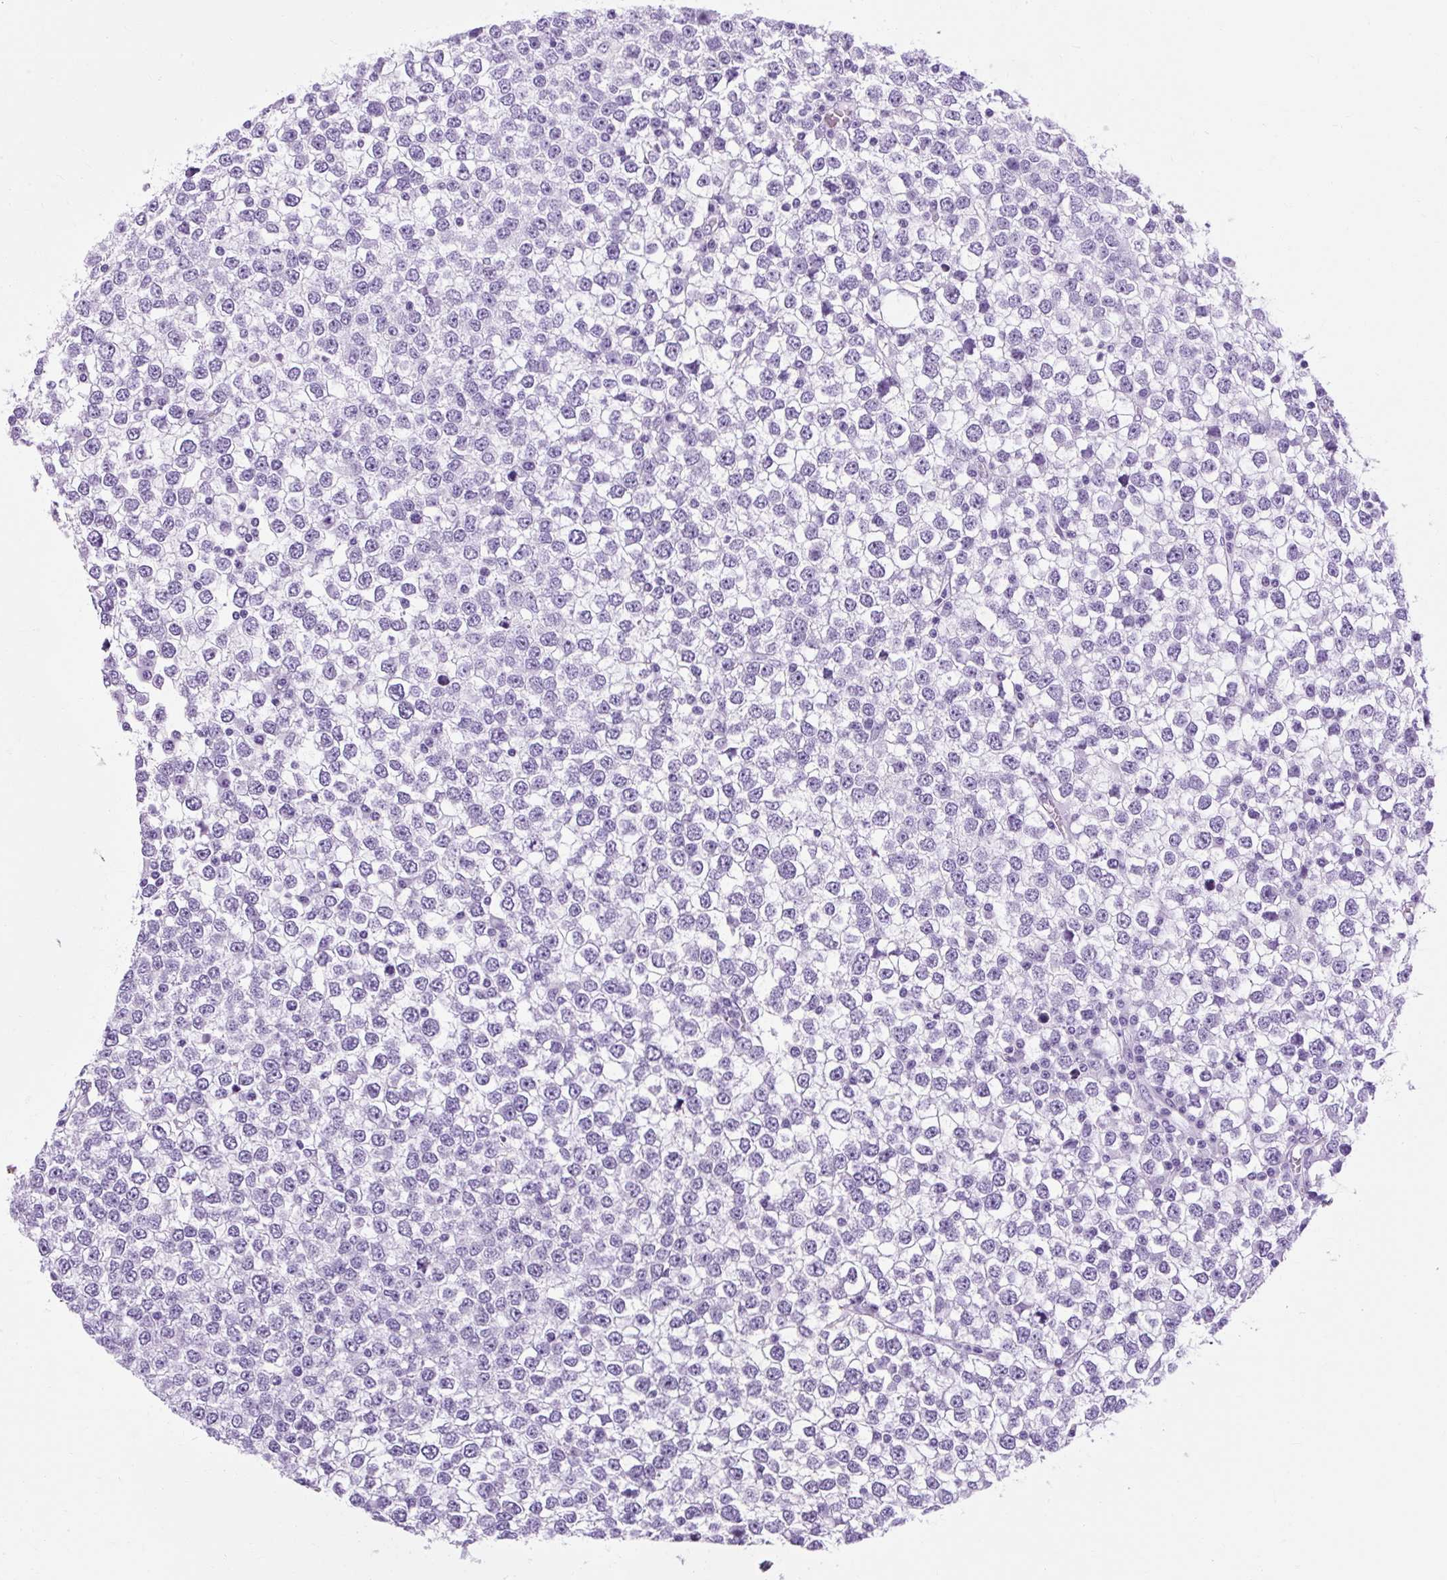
{"staining": {"intensity": "negative", "quantity": "none", "location": "none"}, "tissue": "testis cancer", "cell_type": "Tumor cells", "image_type": "cancer", "snomed": [{"axis": "morphology", "description": "Seminoma, NOS"}, {"axis": "topography", "description": "Testis"}], "caption": "This is an immunohistochemistry (IHC) histopathology image of human testis cancer (seminoma). There is no positivity in tumor cells.", "gene": "B3GNT4", "patient": {"sex": "male", "age": 65}}